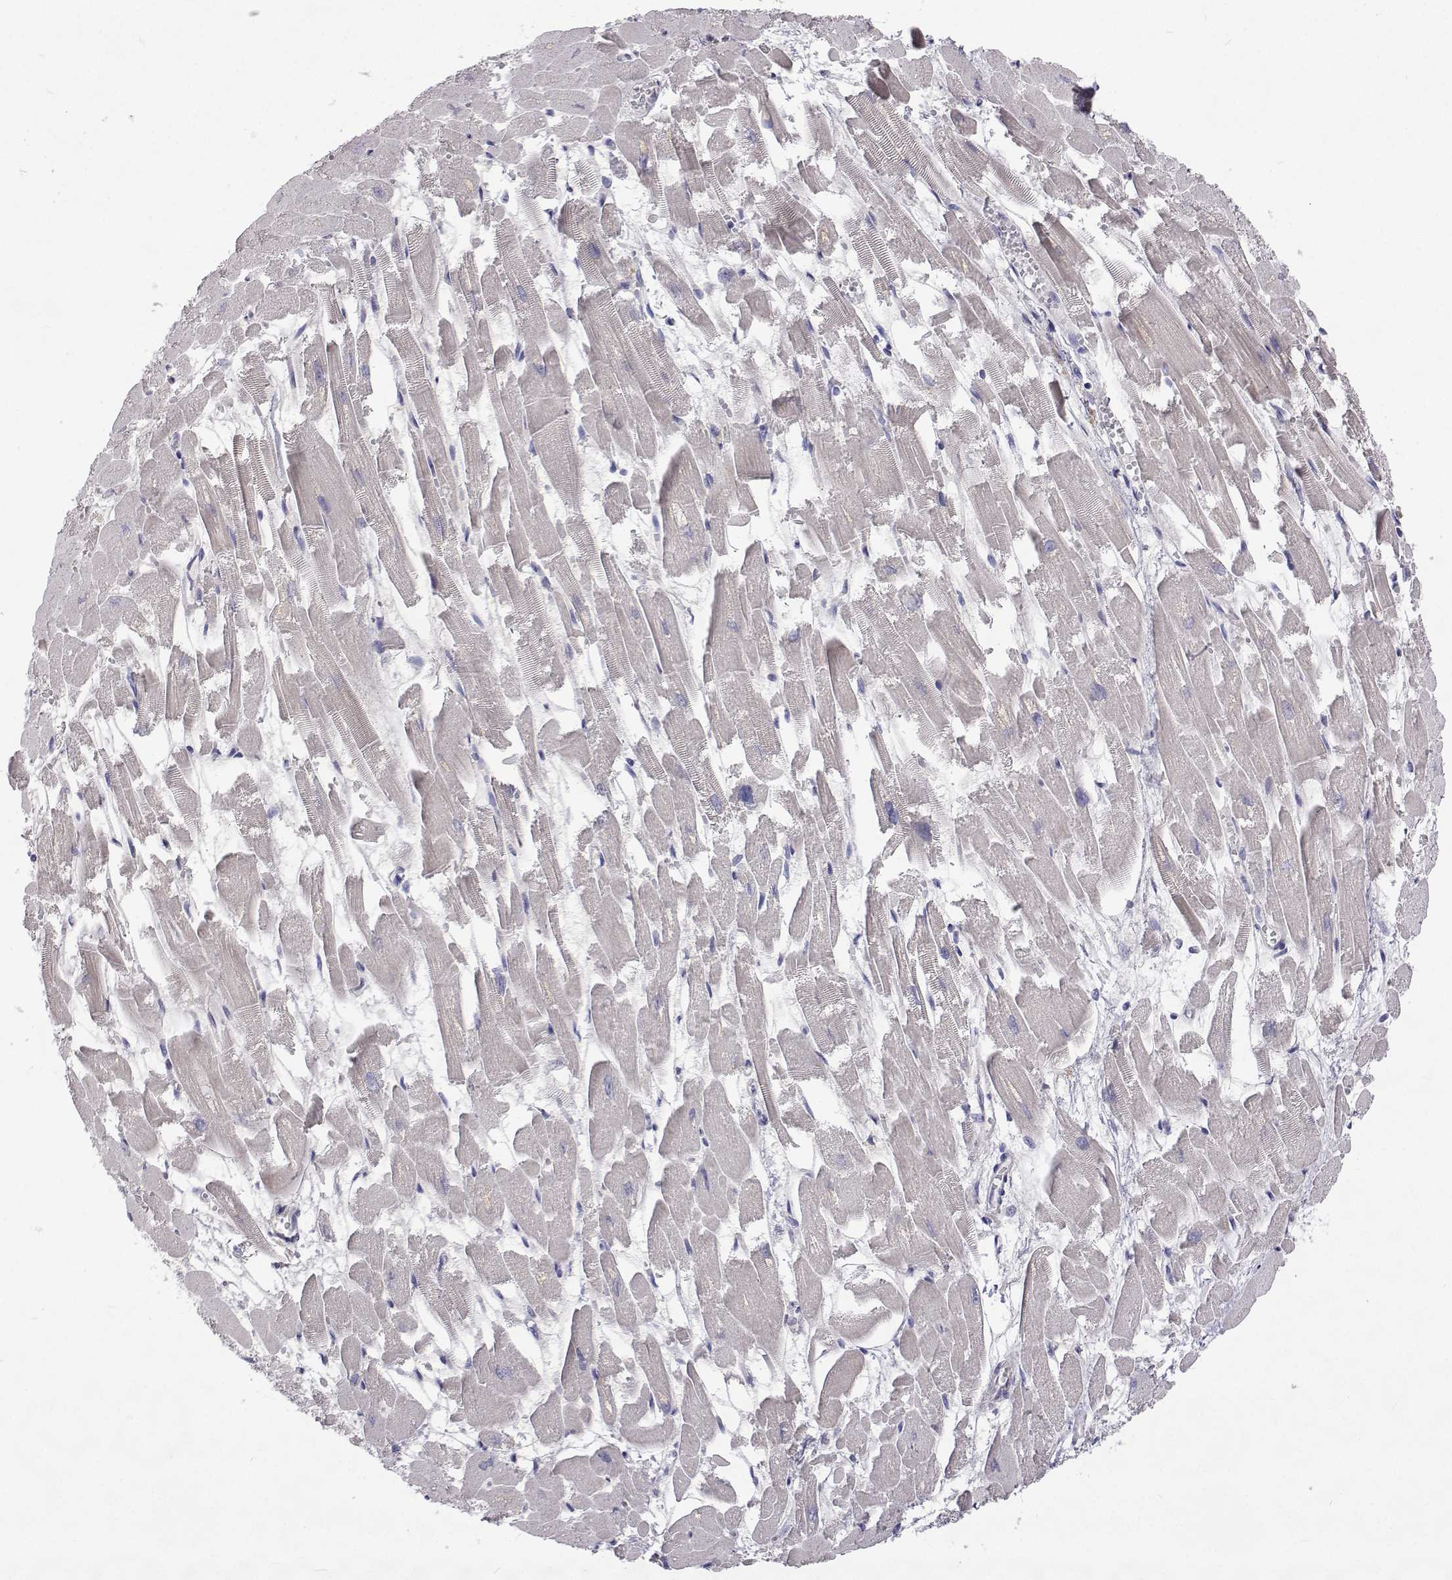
{"staining": {"intensity": "negative", "quantity": "none", "location": "none"}, "tissue": "heart muscle", "cell_type": "Cardiomyocytes", "image_type": "normal", "snomed": [{"axis": "morphology", "description": "Normal tissue, NOS"}, {"axis": "topography", "description": "Heart"}], "caption": "Cardiomyocytes are negative for protein expression in benign human heart muscle.", "gene": "NPR3", "patient": {"sex": "female", "age": 52}}